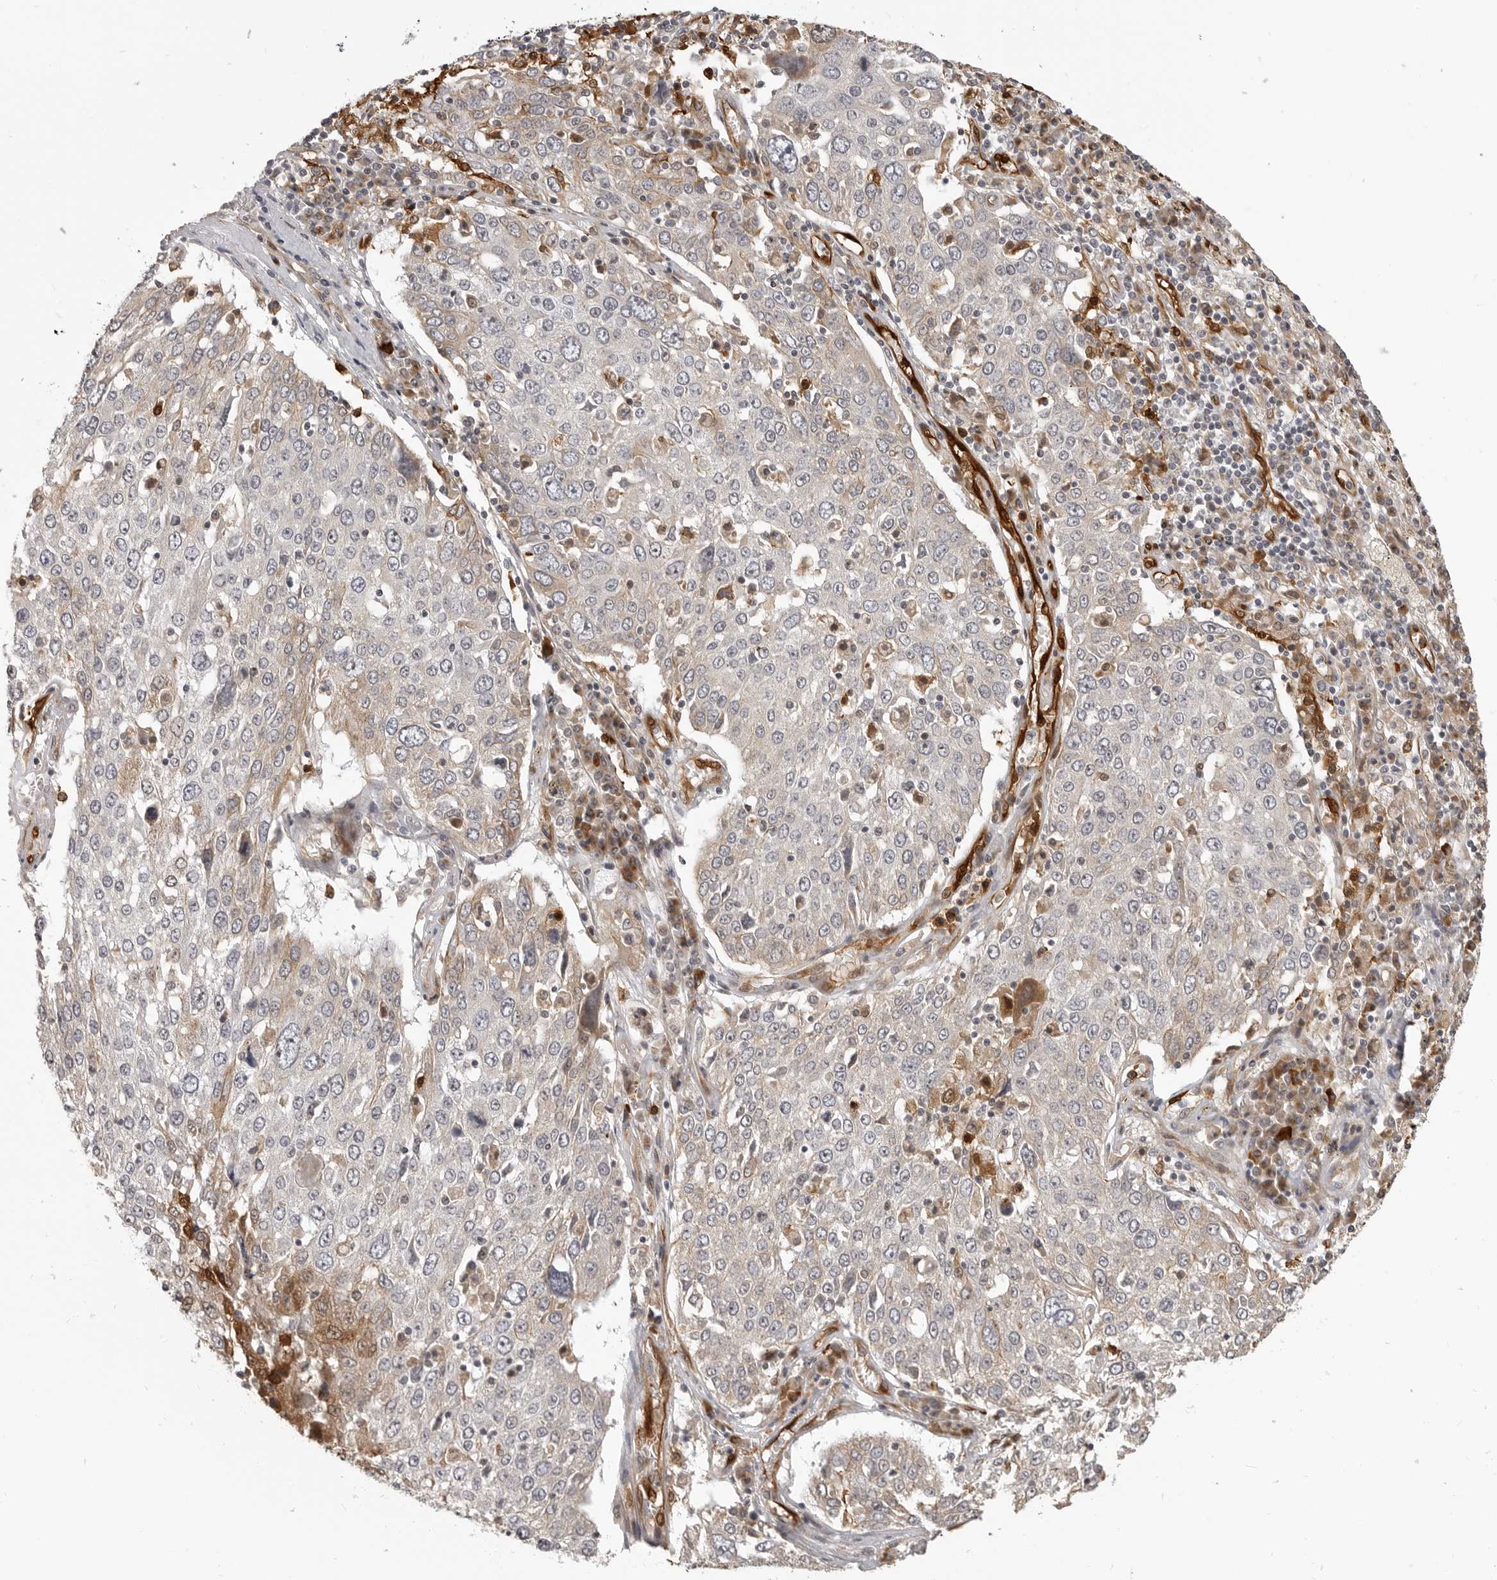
{"staining": {"intensity": "moderate", "quantity": "<25%", "location": "cytoplasmic/membranous,nuclear"}, "tissue": "lung cancer", "cell_type": "Tumor cells", "image_type": "cancer", "snomed": [{"axis": "morphology", "description": "Squamous cell carcinoma, NOS"}, {"axis": "topography", "description": "Lung"}], "caption": "An image showing moderate cytoplasmic/membranous and nuclear positivity in about <25% of tumor cells in lung cancer (squamous cell carcinoma), as visualized by brown immunohistochemical staining.", "gene": "IDO1", "patient": {"sex": "male", "age": 65}}